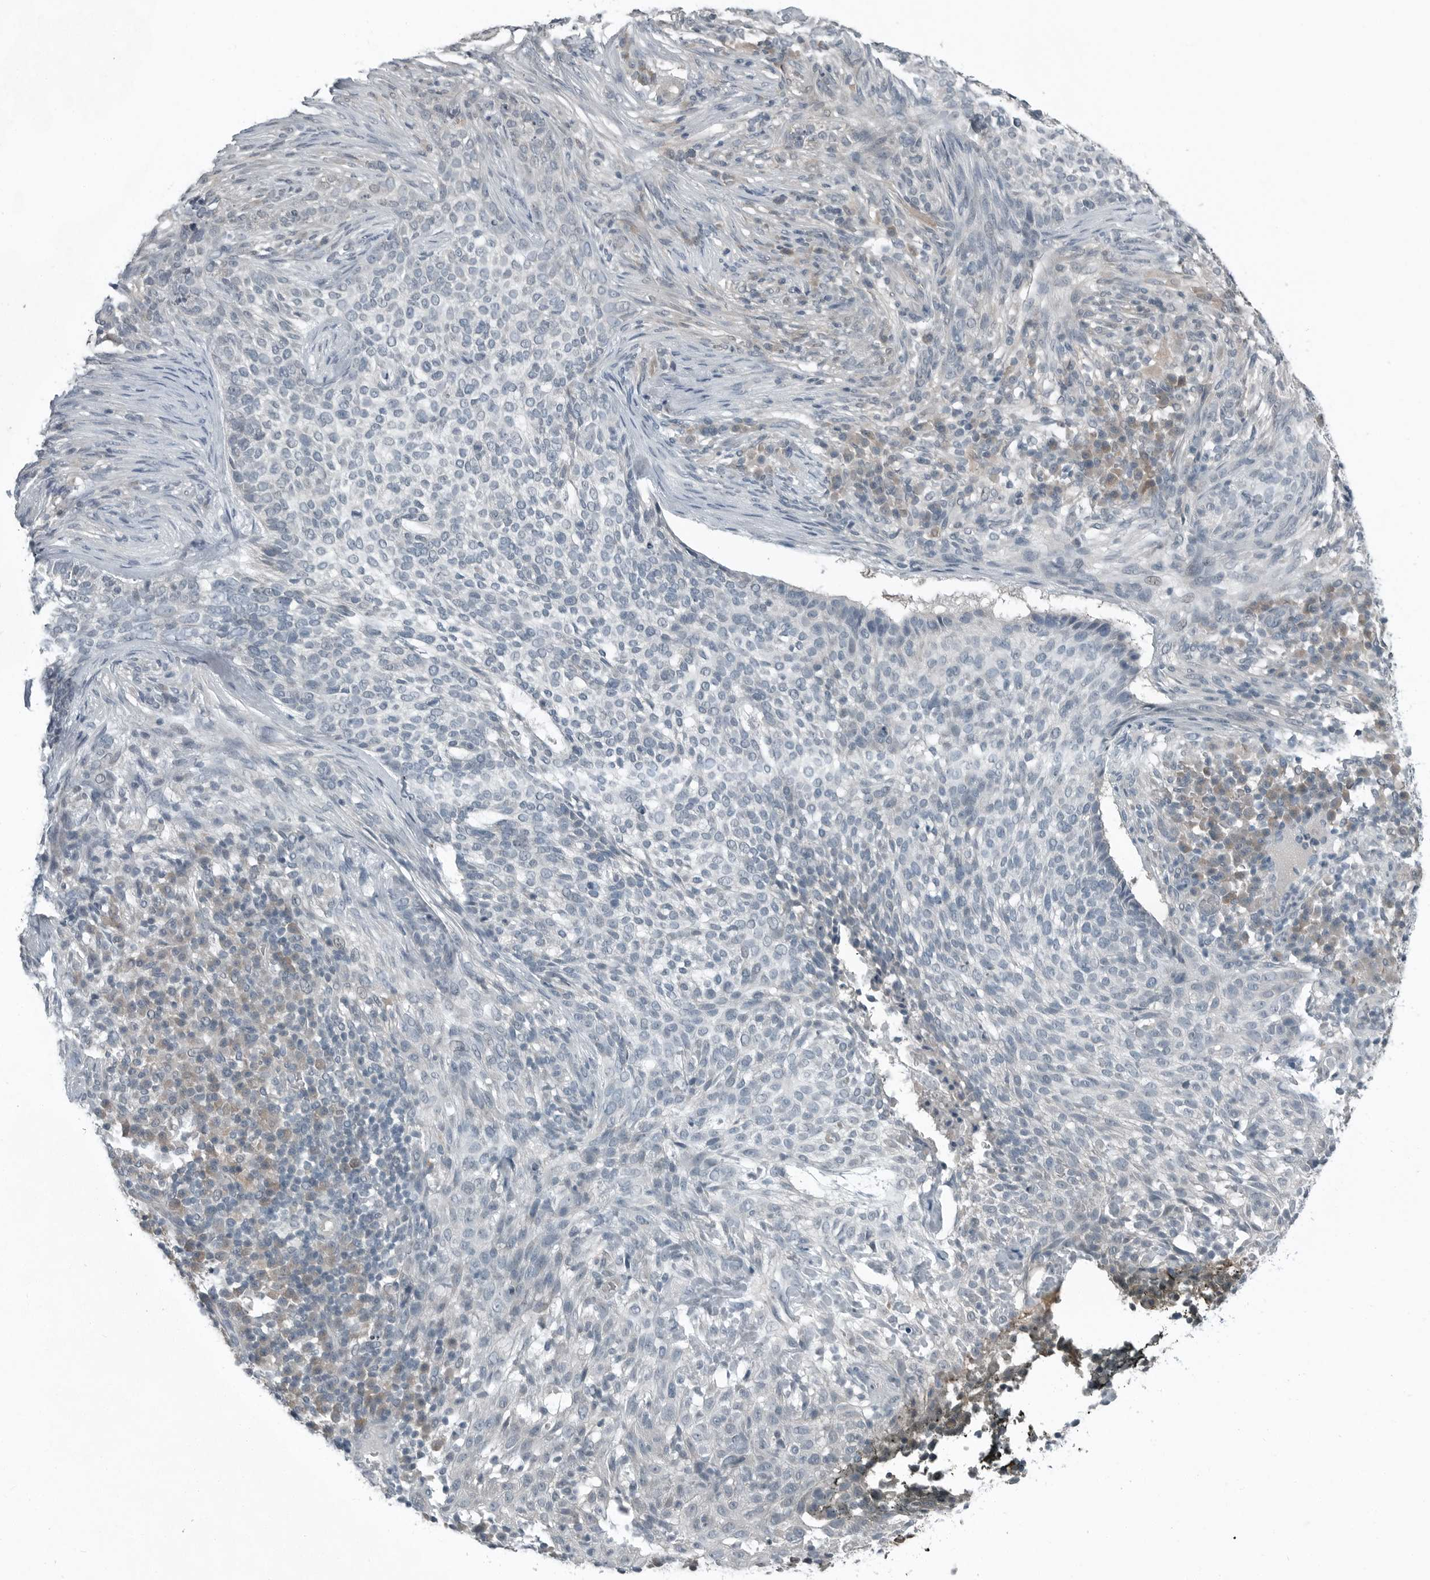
{"staining": {"intensity": "negative", "quantity": "none", "location": "none"}, "tissue": "skin cancer", "cell_type": "Tumor cells", "image_type": "cancer", "snomed": [{"axis": "morphology", "description": "Basal cell carcinoma"}, {"axis": "topography", "description": "Skin"}], "caption": "An IHC image of skin basal cell carcinoma is shown. There is no staining in tumor cells of skin basal cell carcinoma.", "gene": "KYAT1", "patient": {"sex": "female", "age": 64}}